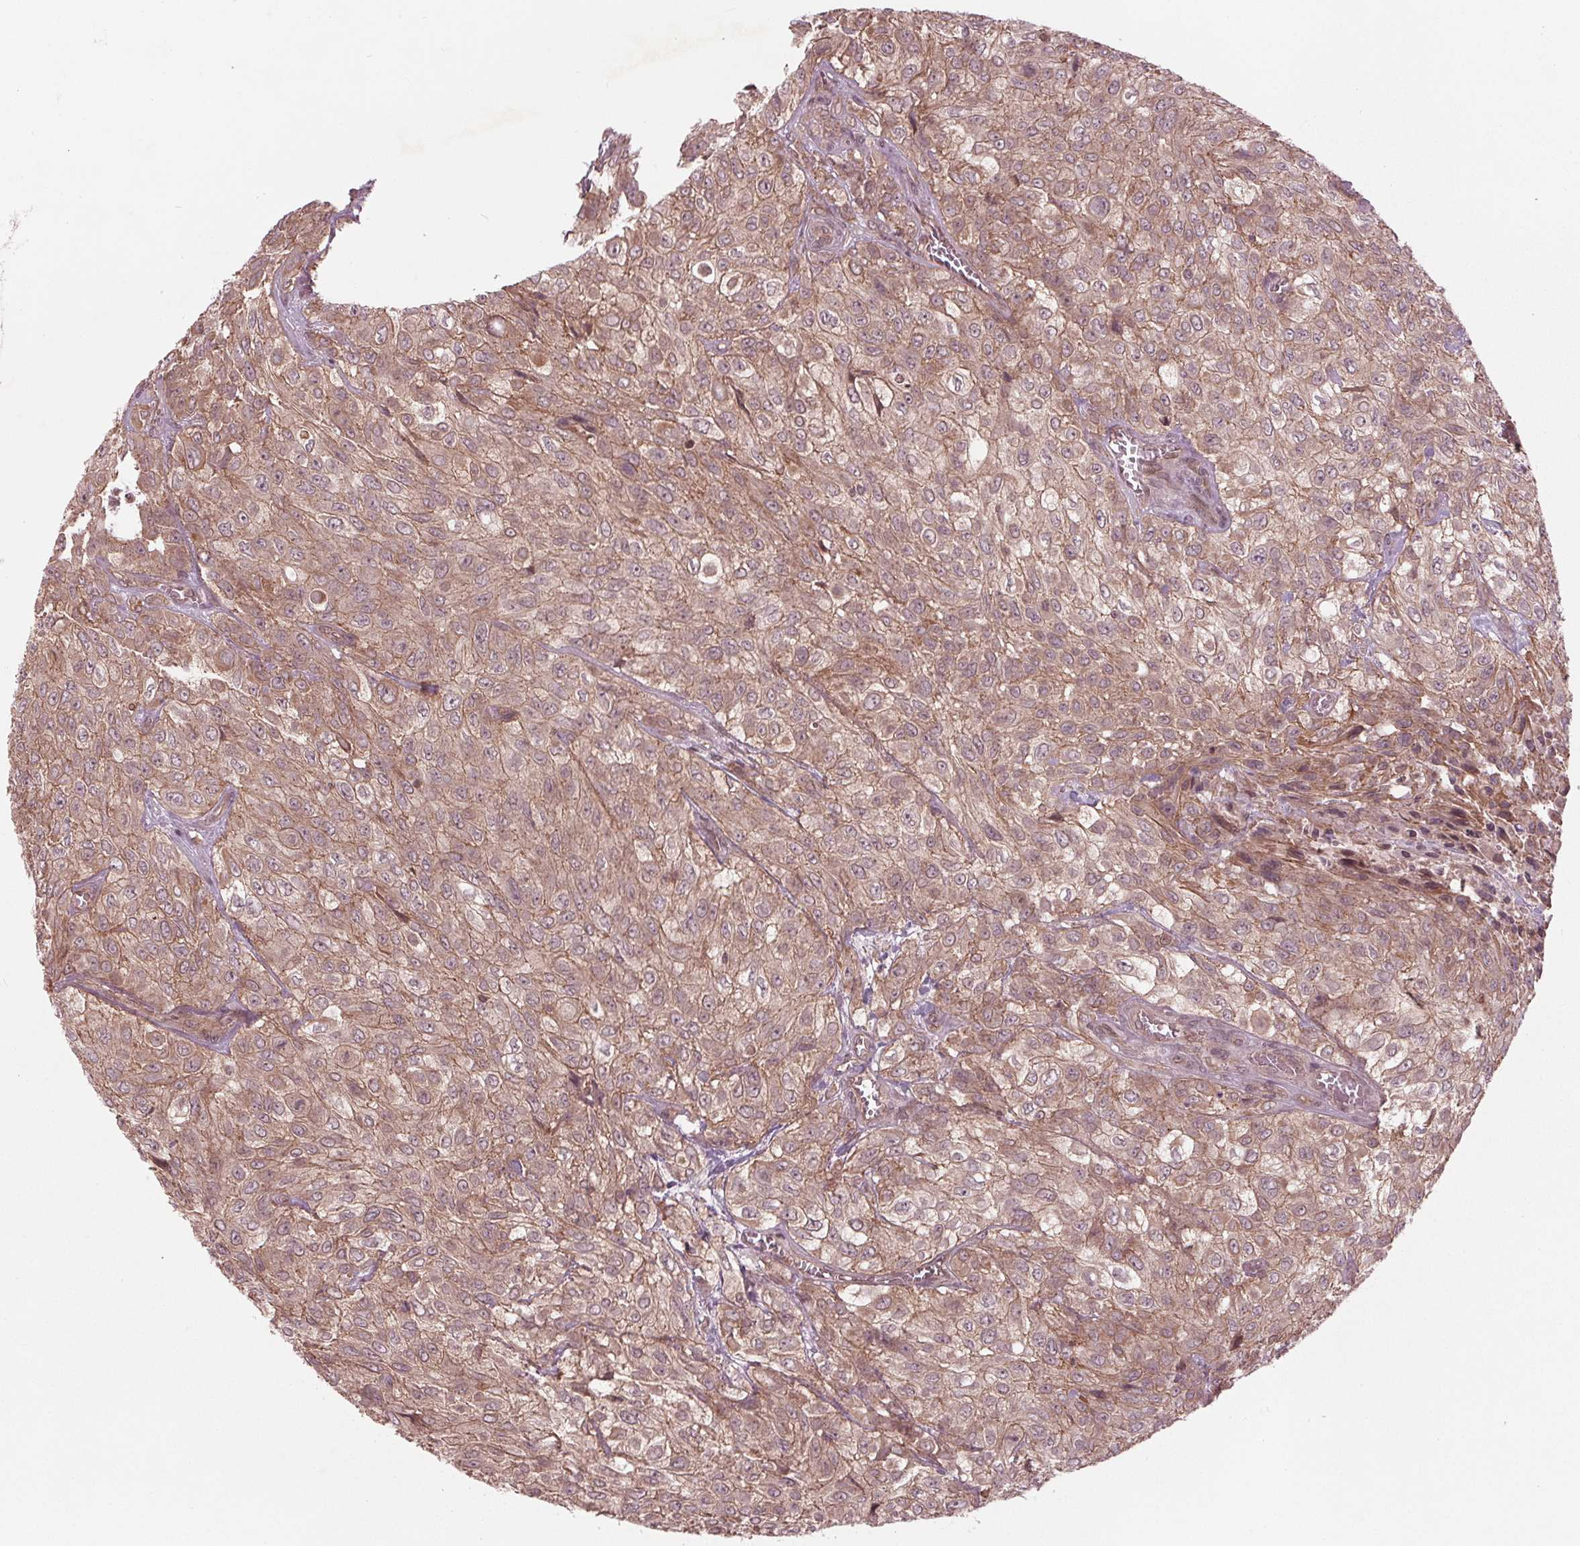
{"staining": {"intensity": "weak", "quantity": ">75%", "location": "cytoplasmic/membranous"}, "tissue": "urothelial cancer", "cell_type": "Tumor cells", "image_type": "cancer", "snomed": [{"axis": "morphology", "description": "Urothelial carcinoma, High grade"}, {"axis": "topography", "description": "Urinary bladder"}], "caption": "Urothelial cancer stained for a protein shows weak cytoplasmic/membranous positivity in tumor cells.", "gene": "BTBD1", "patient": {"sex": "male", "age": 57}}